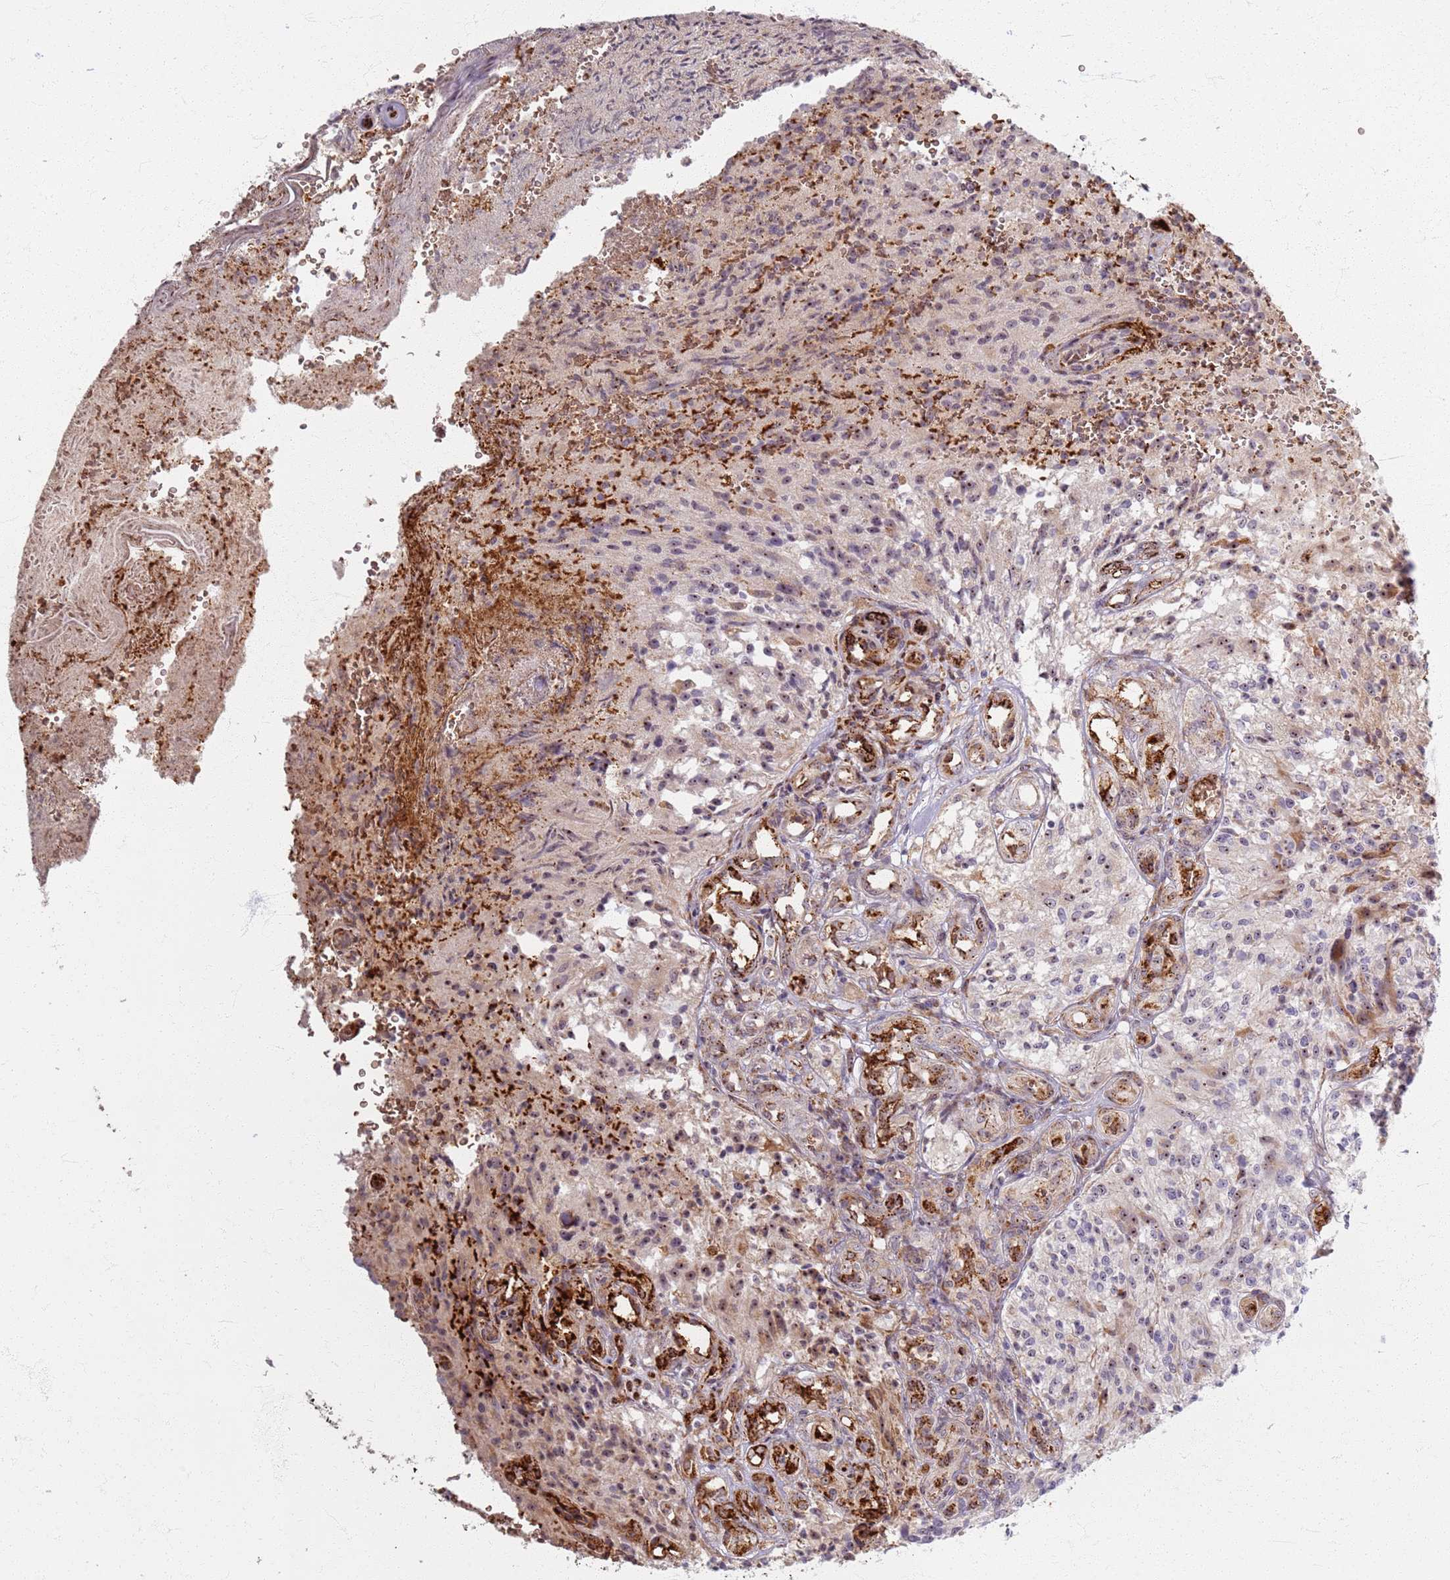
{"staining": {"intensity": "moderate", "quantity": "<25%", "location": "cytoplasmic/membranous,nuclear"}, "tissue": "glioma", "cell_type": "Tumor cells", "image_type": "cancer", "snomed": [{"axis": "morphology", "description": "Normal tissue, NOS"}, {"axis": "morphology", "description": "Glioma, malignant, High grade"}, {"axis": "topography", "description": "Cerebral cortex"}], "caption": "Glioma stained with a brown dye displays moderate cytoplasmic/membranous and nuclear positive expression in approximately <25% of tumor cells.", "gene": "KRI1", "patient": {"sex": "male", "age": 56}}